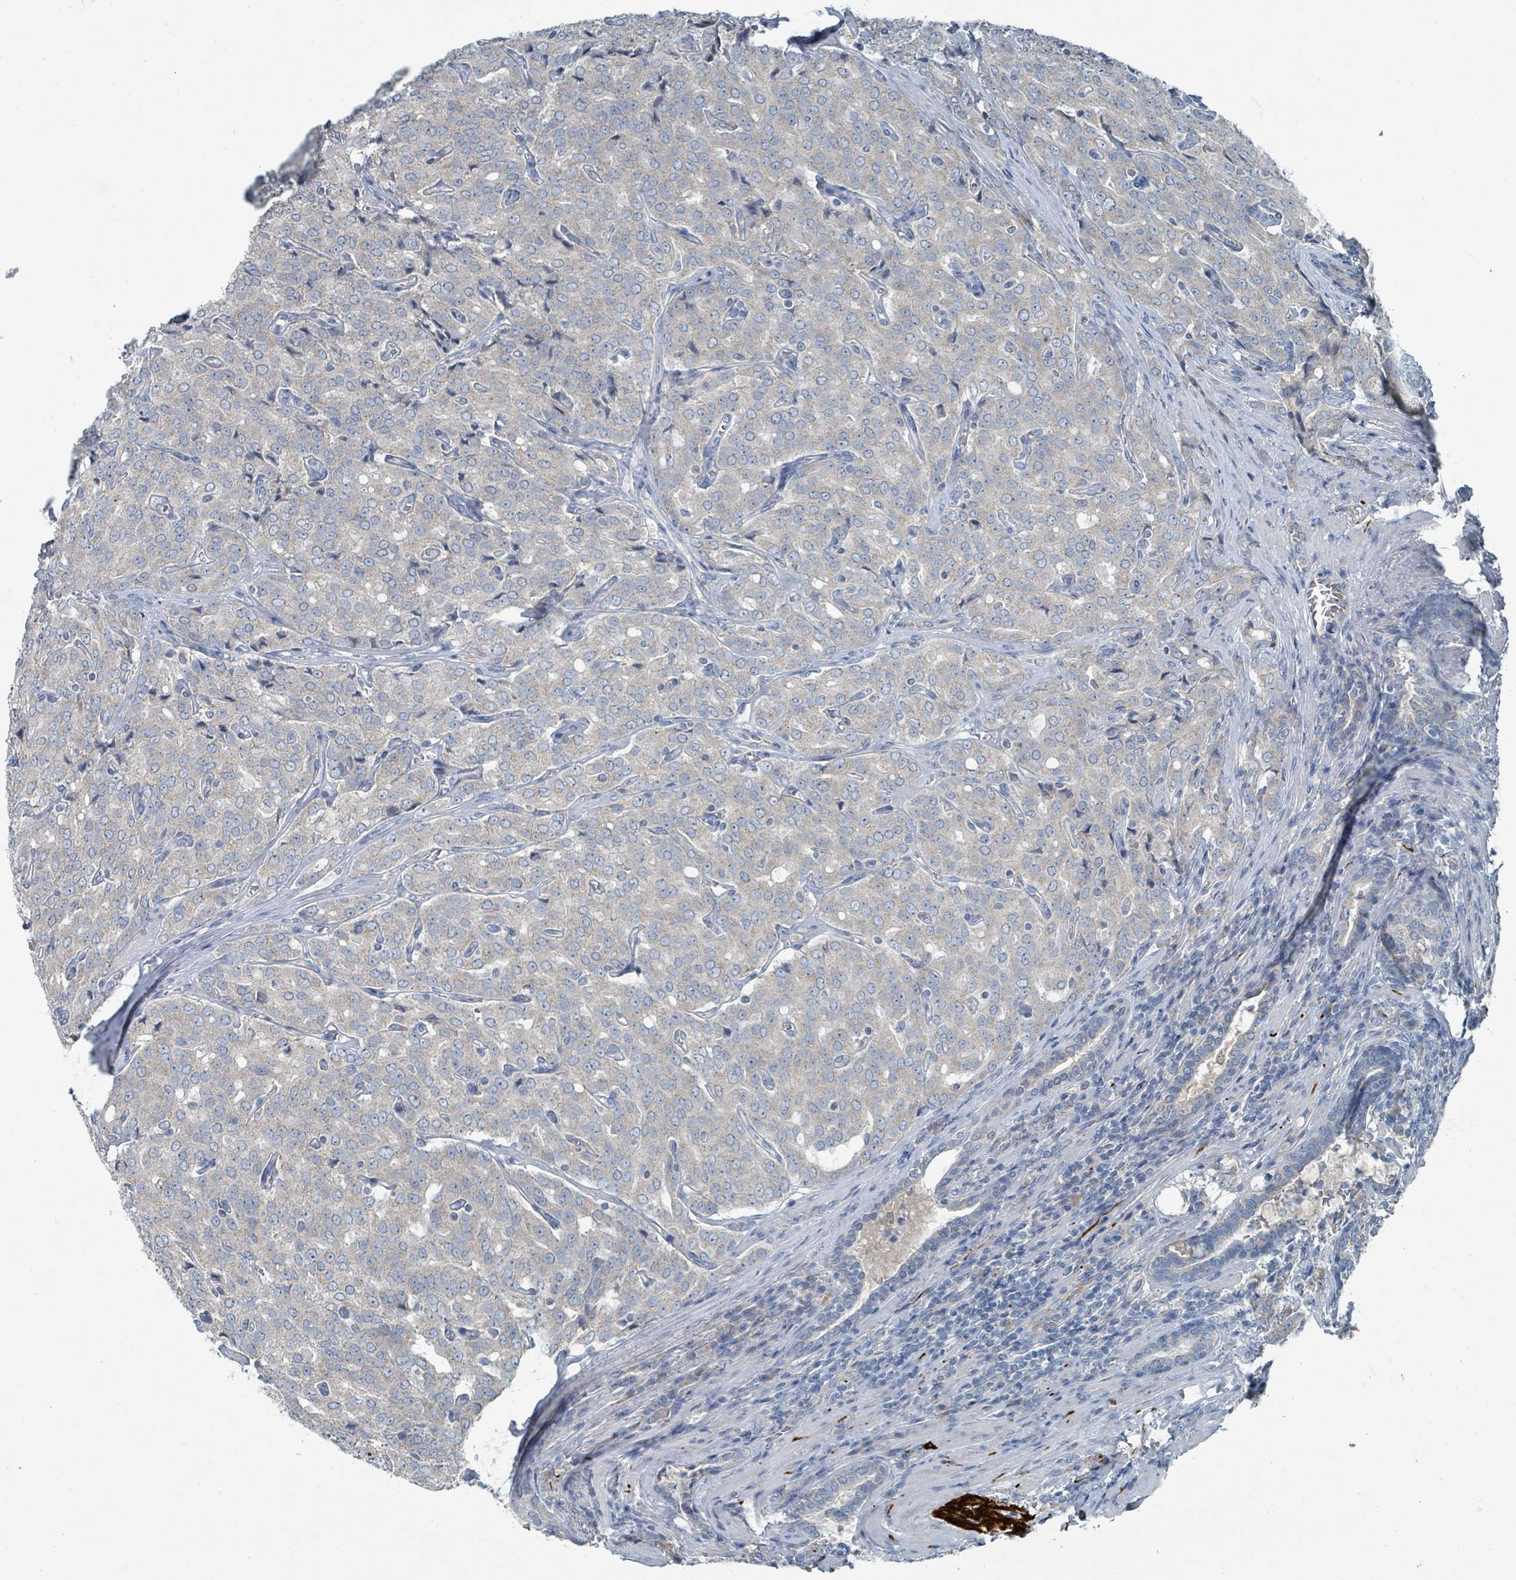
{"staining": {"intensity": "negative", "quantity": "none", "location": "none"}, "tissue": "prostate cancer", "cell_type": "Tumor cells", "image_type": "cancer", "snomed": [{"axis": "morphology", "description": "Adenocarcinoma, High grade"}, {"axis": "topography", "description": "Prostate"}], "caption": "Immunohistochemistry of prostate high-grade adenocarcinoma exhibits no expression in tumor cells. (Brightfield microscopy of DAB (3,3'-diaminobenzidine) IHC at high magnification).", "gene": "RASA4", "patient": {"sex": "male", "age": 68}}